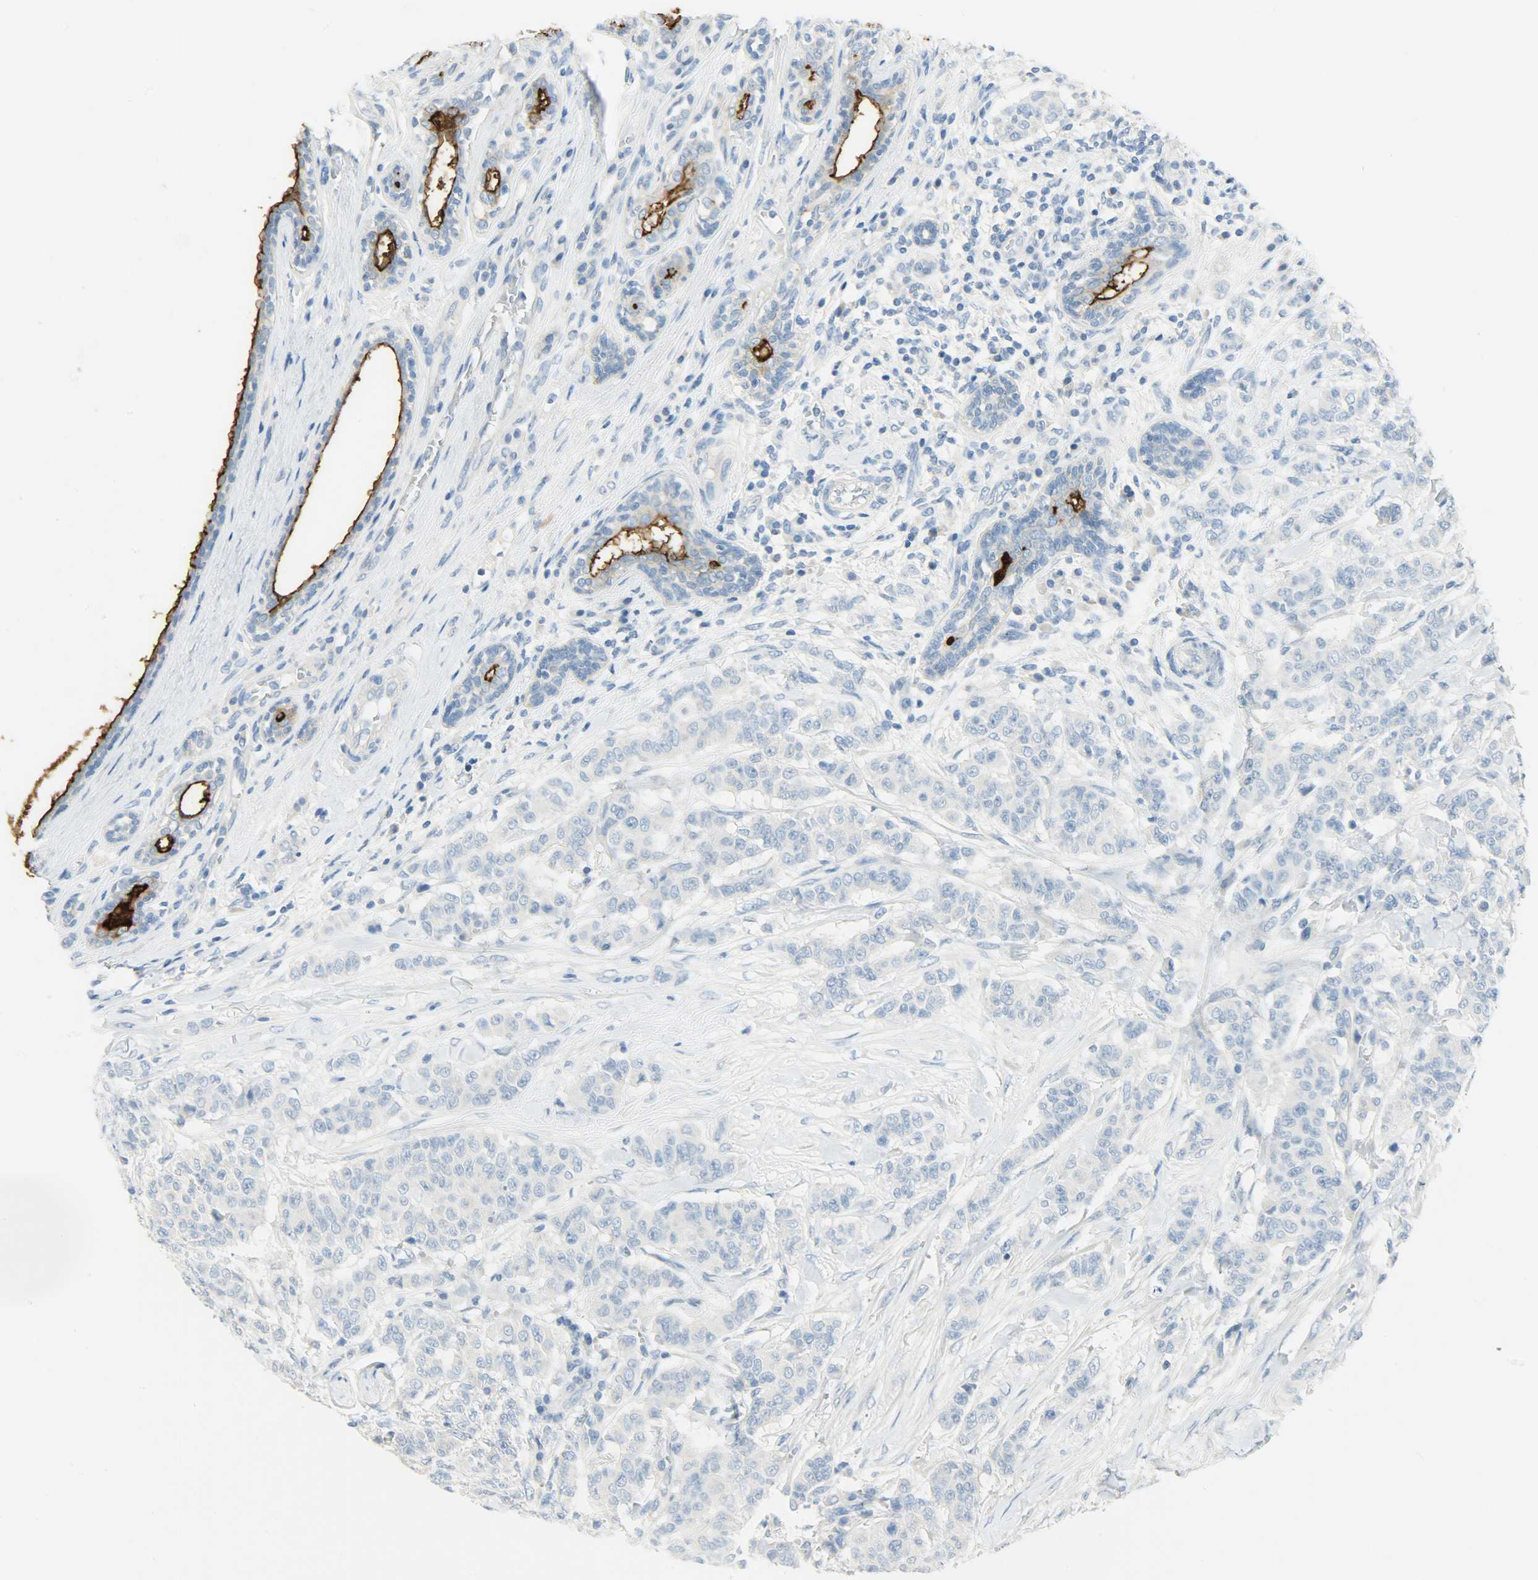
{"staining": {"intensity": "negative", "quantity": "none", "location": "none"}, "tissue": "breast cancer", "cell_type": "Tumor cells", "image_type": "cancer", "snomed": [{"axis": "morphology", "description": "Duct carcinoma"}, {"axis": "topography", "description": "Breast"}], "caption": "Breast invasive ductal carcinoma was stained to show a protein in brown. There is no significant expression in tumor cells. (DAB (3,3'-diaminobenzidine) IHC, high magnification).", "gene": "PROM1", "patient": {"sex": "female", "age": 40}}